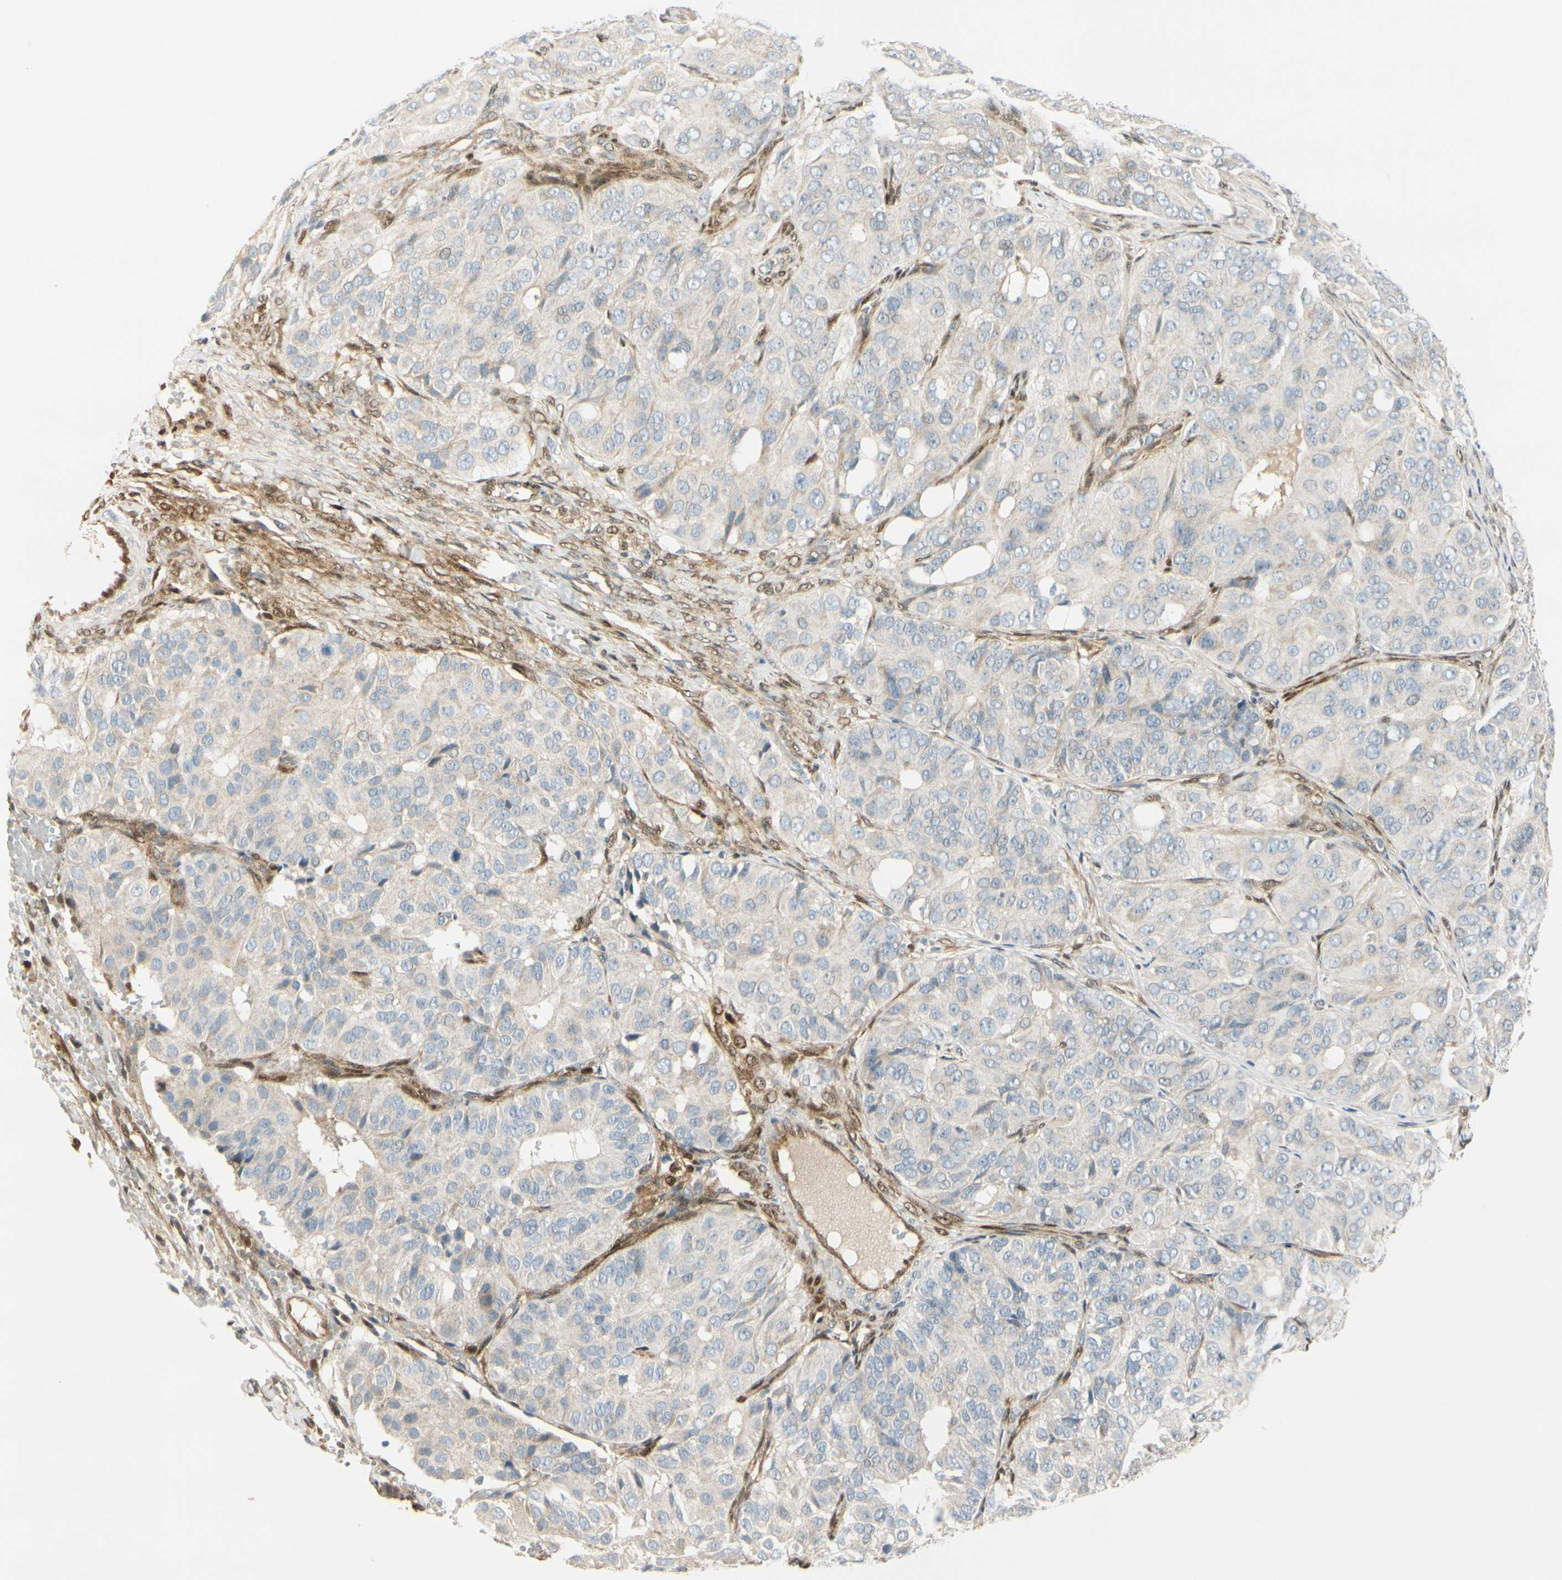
{"staining": {"intensity": "negative", "quantity": "none", "location": "none"}, "tissue": "ovarian cancer", "cell_type": "Tumor cells", "image_type": "cancer", "snomed": [{"axis": "morphology", "description": "Carcinoma, endometroid"}, {"axis": "topography", "description": "Ovary"}], "caption": "Protein analysis of ovarian cancer exhibits no significant positivity in tumor cells.", "gene": "FHL2", "patient": {"sex": "female", "age": 51}}